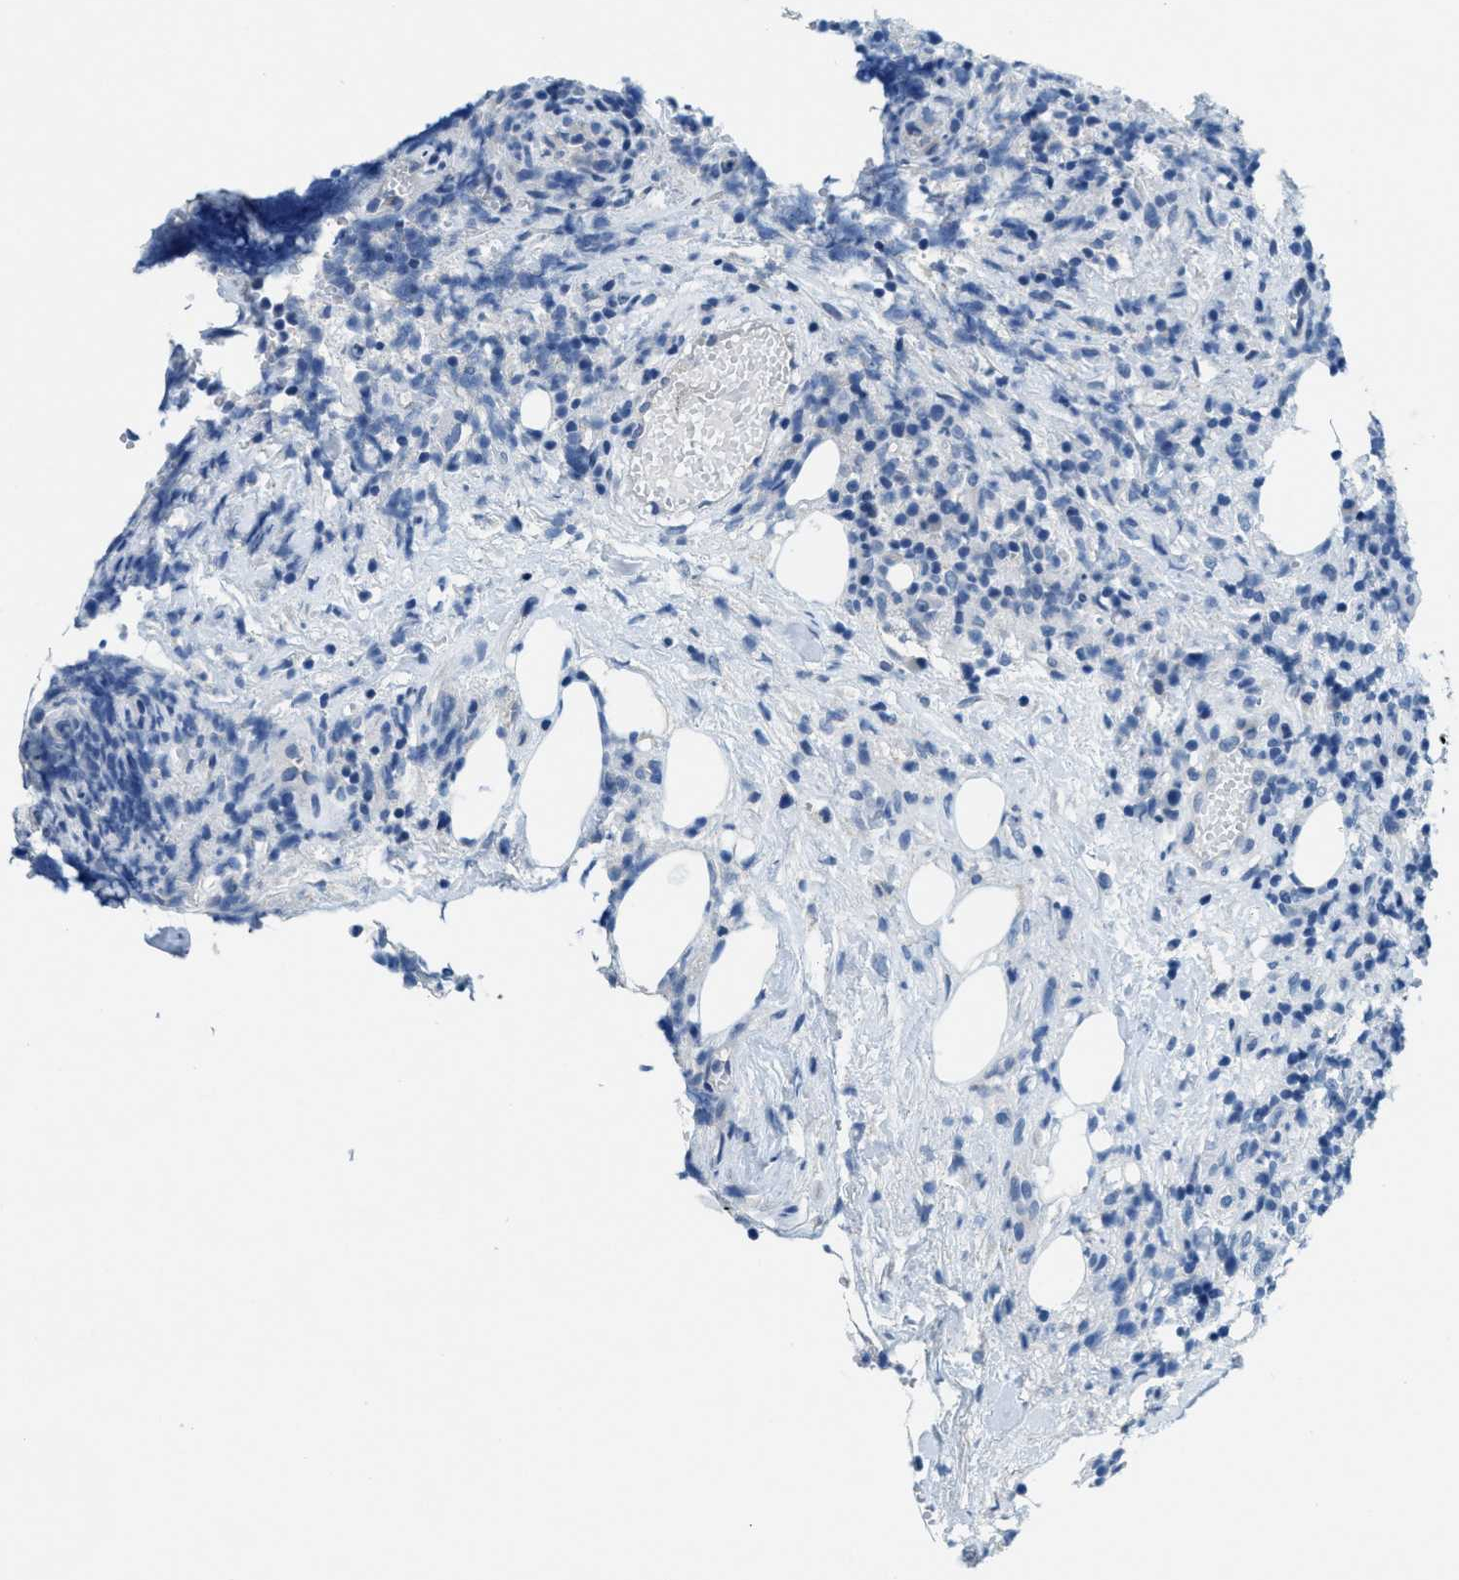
{"staining": {"intensity": "negative", "quantity": "none", "location": "none"}, "tissue": "lymphoma", "cell_type": "Tumor cells", "image_type": "cancer", "snomed": [{"axis": "morphology", "description": "Malignant lymphoma, non-Hodgkin's type, High grade"}, {"axis": "topography", "description": "Lymph node"}], "caption": "High magnification brightfield microscopy of lymphoma stained with DAB (brown) and counterstained with hematoxylin (blue): tumor cells show no significant staining.", "gene": "A2M", "patient": {"sex": "female", "age": 76}}